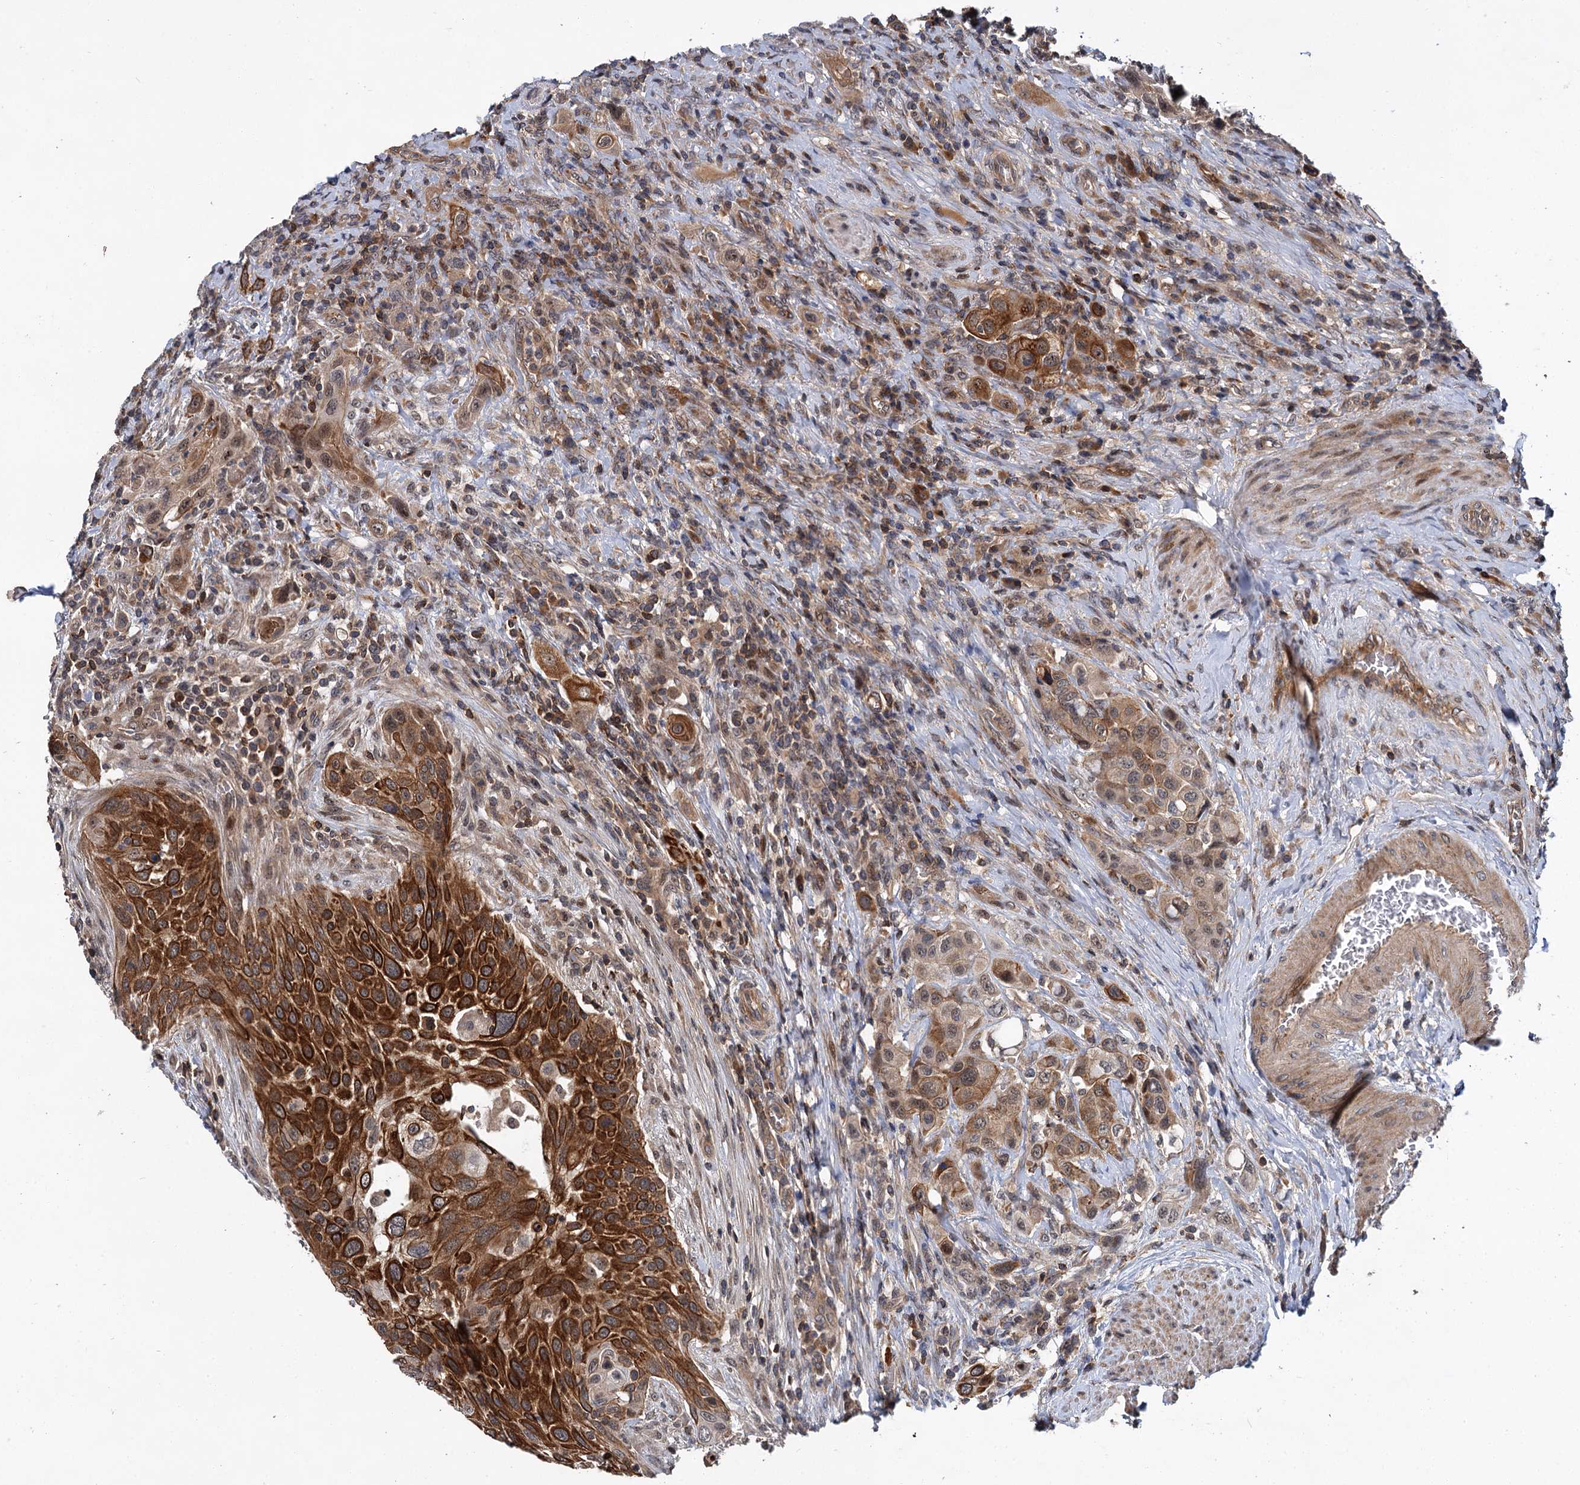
{"staining": {"intensity": "strong", "quantity": ">75%", "location": "cytoplasmic/membranous"}, "tissue": "urothelial cancer", "cell_type": "Tumor cells", "image_type": "cancer", "snomed": [{"axis": "morphology", "description": "Urothelial carcinoma, High grade"}, {"axis": "topography", "description": "Urinary bladder"}], "caption": "Urothelial cancer stained with a brown dye demonstrates strong cytoplasmic/membranous positive expression in about >75% of tumor cells.", "gene": "ABLIM1", "patient": {"sex": "male", "age": 50}}